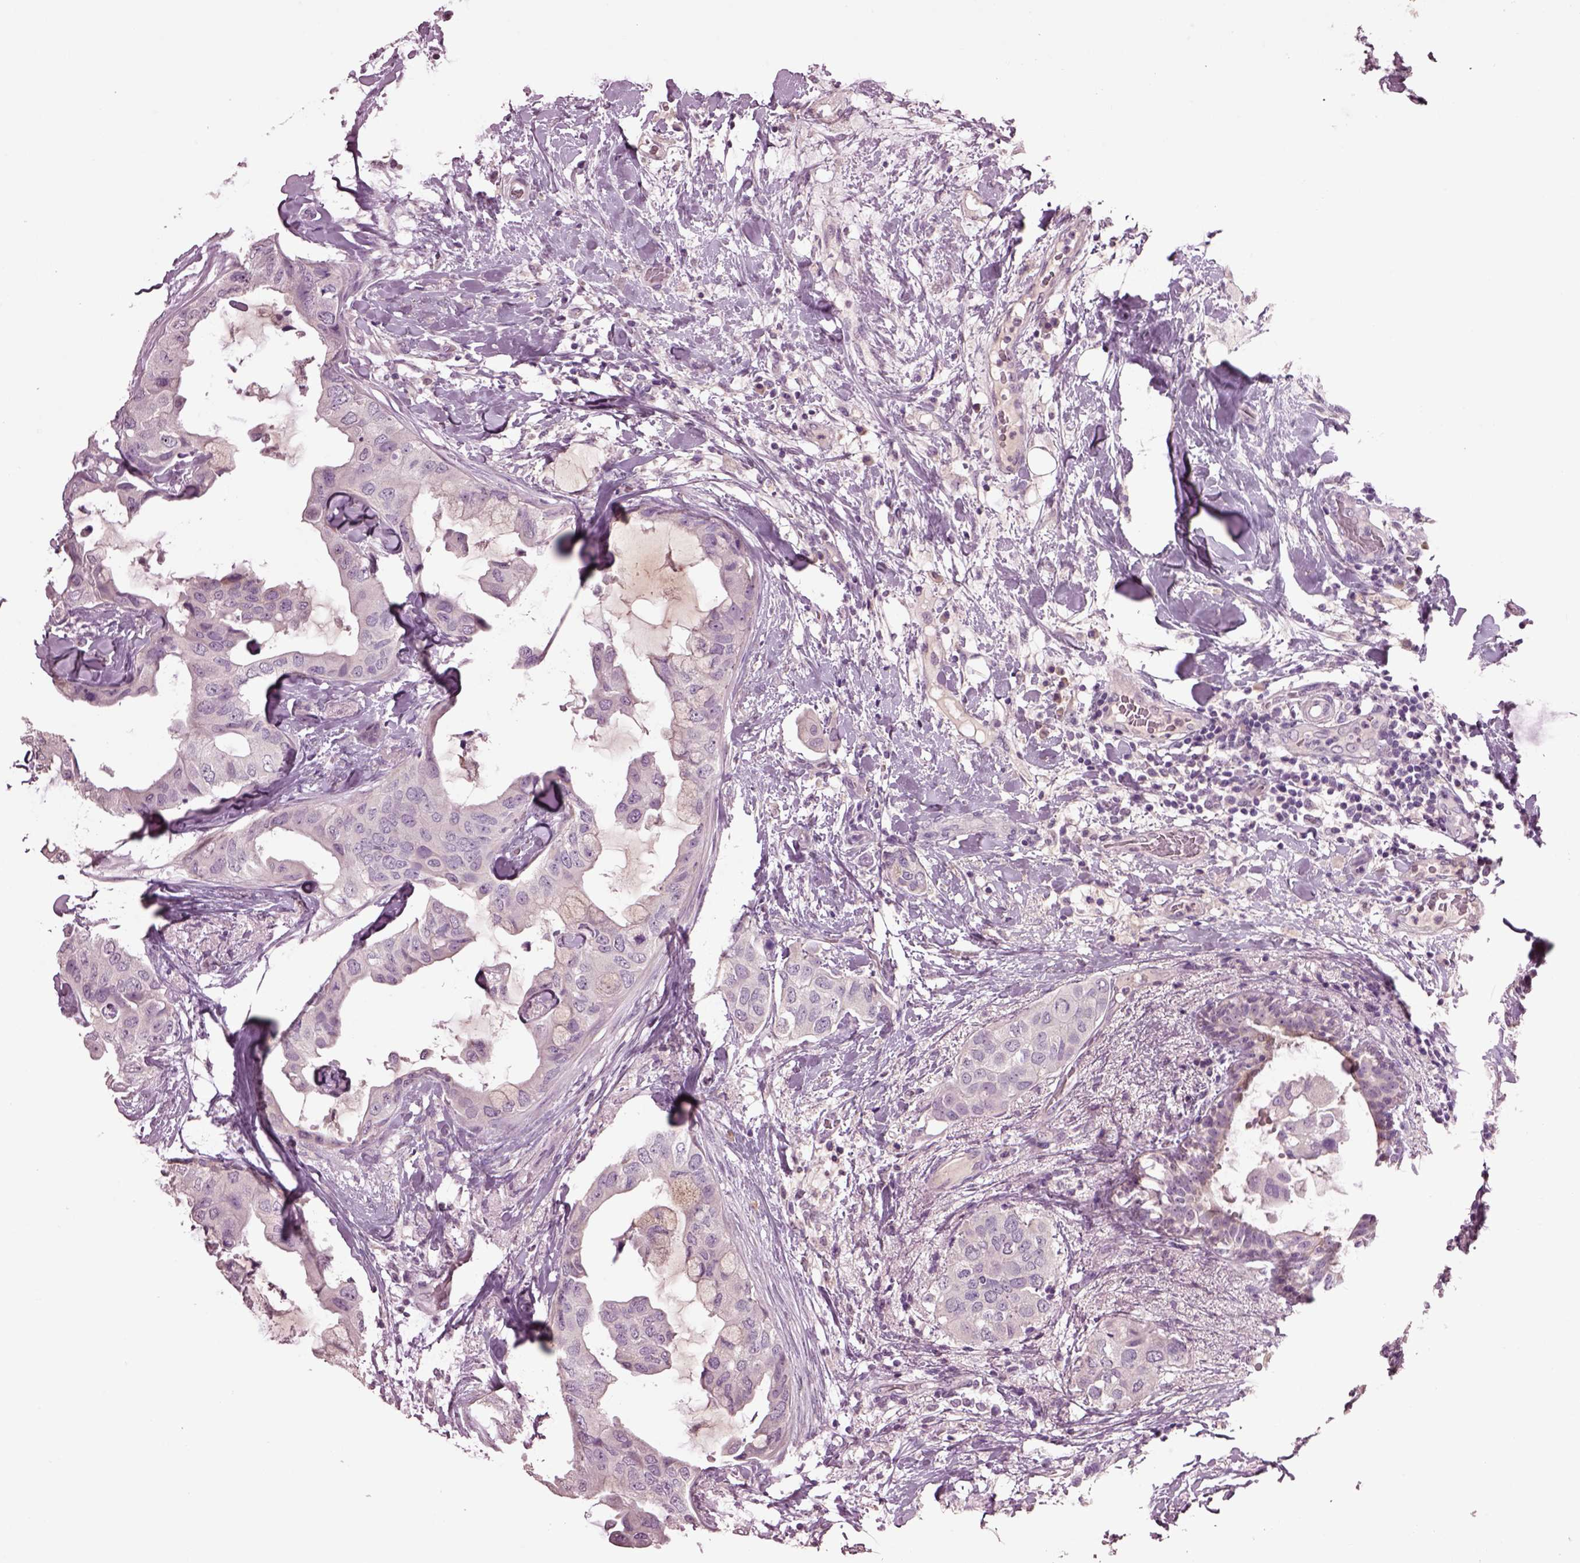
{"staining": {"intensity": "negative", "quantity": "none", "location": "none"}, "tissue": "breast cancer", "cell_type": "Tumor cells", "image_type": "cancer", "snomed": [{"axis": "morphology", "description": "Normal tissue, NOS"}, {"axis": "morphology", "description": "Duct carcinoma"}, {"axis": "topography", "description": "Breast"}], "caption": "This is an IHC image of breast cancer (invasive ductal carcinoma). There is no staining in tumor cells.", "gene": "CLPSL1", "patient": {"sex": "female", "age": 40}}